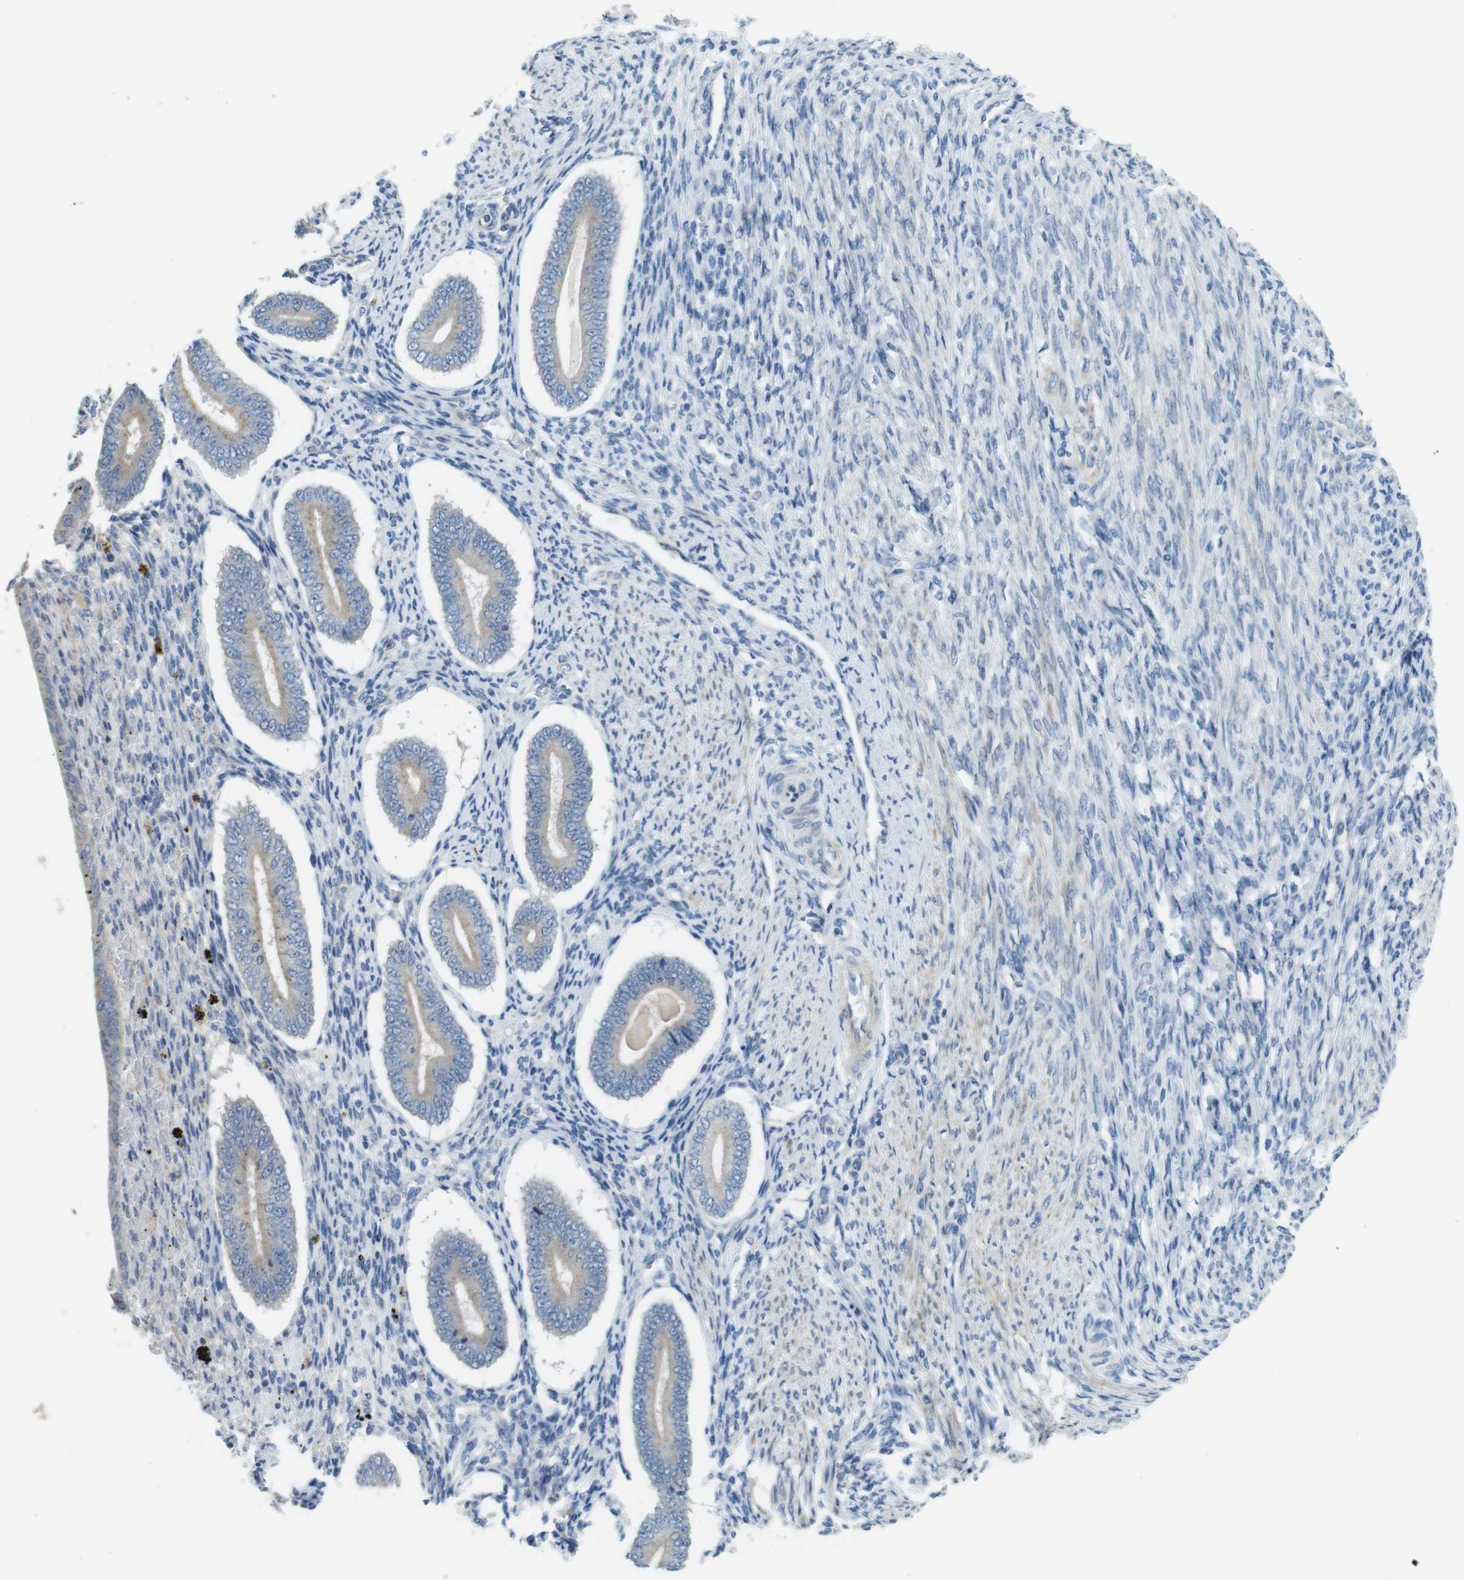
{"staining": {"intensity": "negative", "quantity": "none", "location": "none"}, "tissue": "endometrium", "cell_type": "Cells in endometrial stroma", "image_type": "normal", "snomed": [{"axis": "morphology", "description": "Normal tissue, NOS"}, {"axis": "topography", "description": "Endometrium"}], "caption": "This is an immunohistochemistry (IHC) micrograph of benign human endometrium. There is no staining in cells in endometrial stroma.", "gene": "TYW1", "patient": {"sex": "female", "age": 42}}